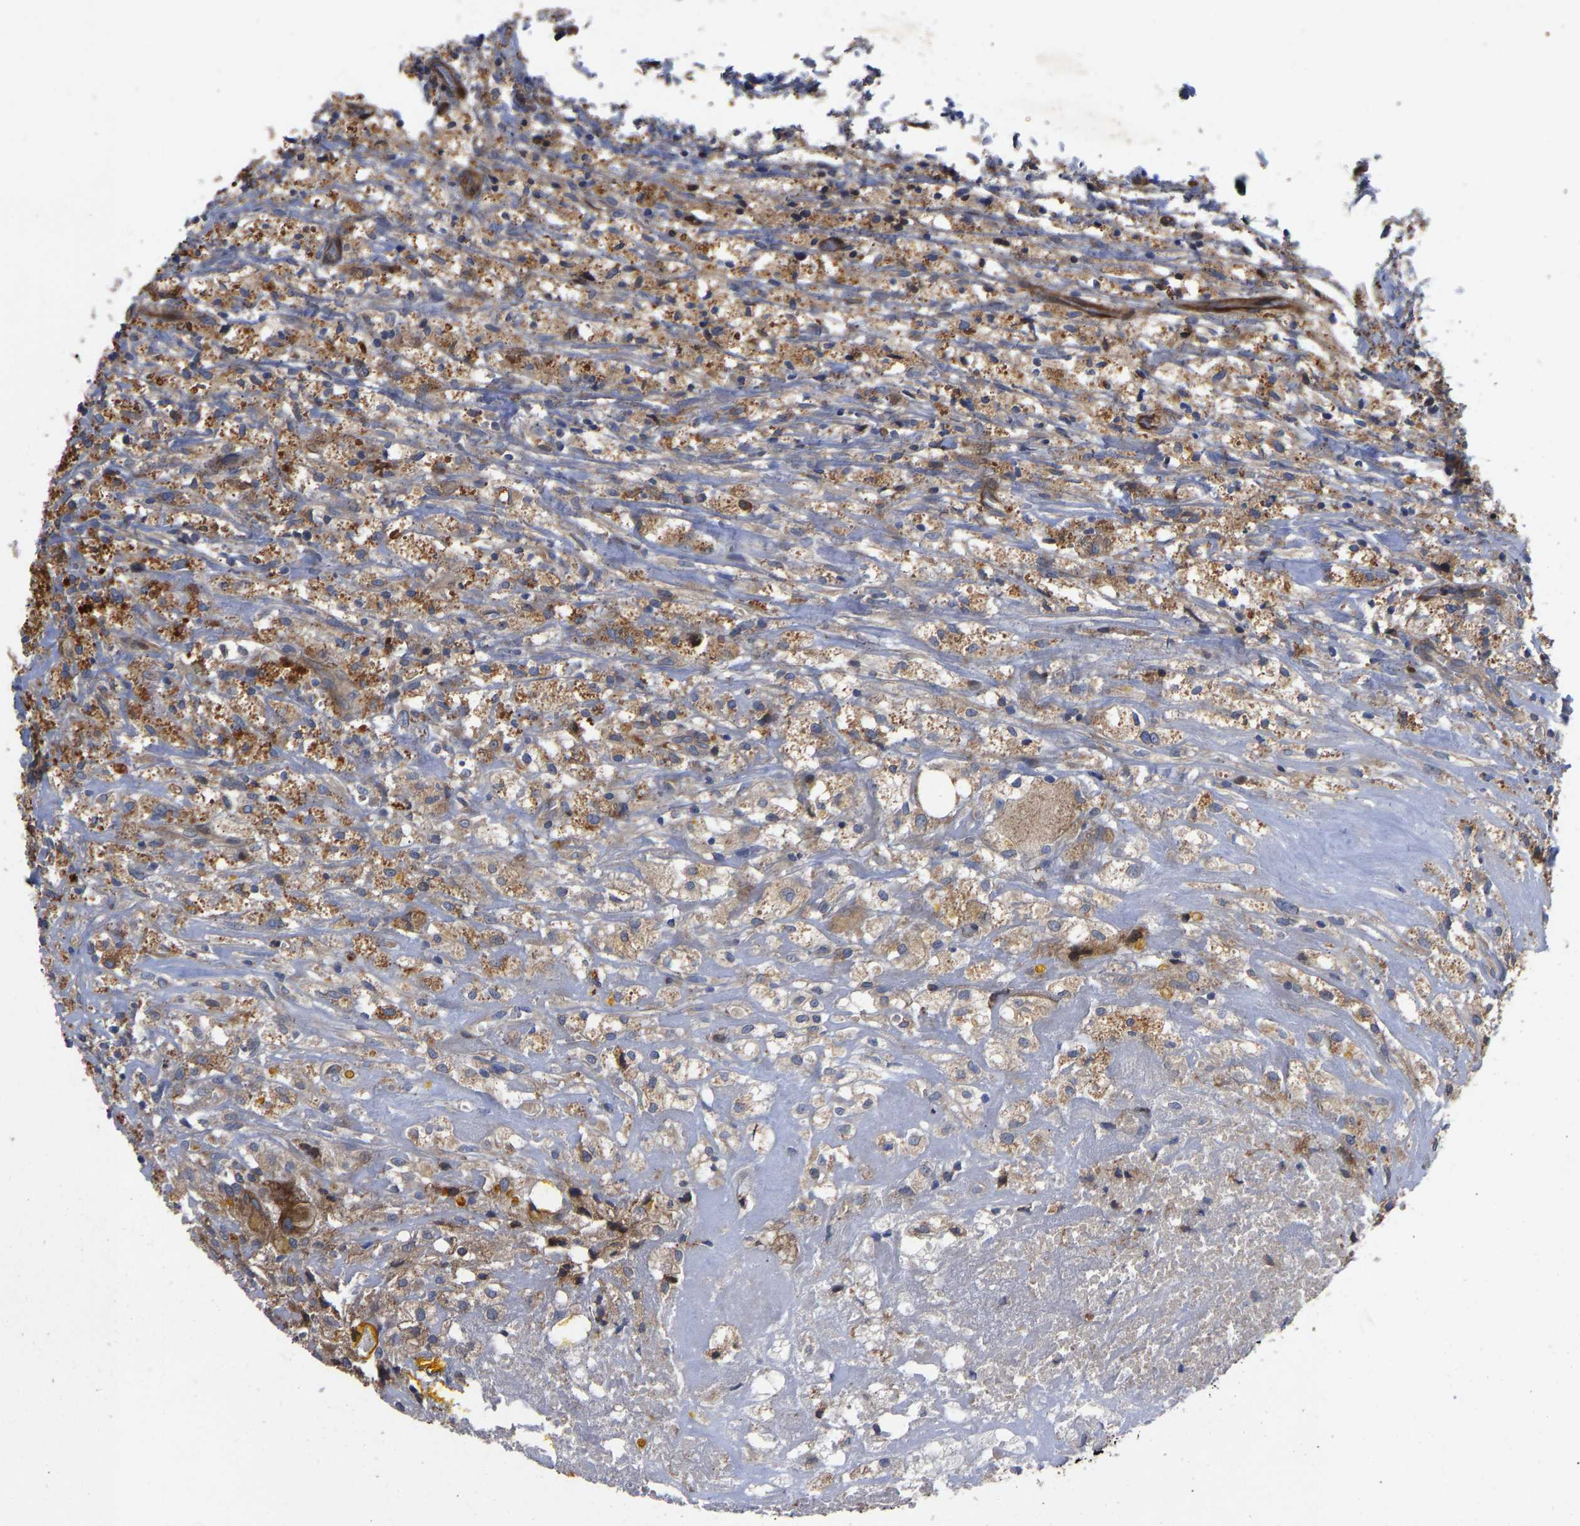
{"staining": {"intensity": "moderate", "quantity": ">75%", "location": "cytoplasmic/membranous"}, "tissue": "testis cancer", "cell_type": "Tumor cells", "image_type": "cancer", "snomed": [{"axis": "morphology", "description": "Carcinoma, Embryonal, NOS"}, {"axis": "topography", "description": "Testis"}], "caption": "This is an image of IHC staining of embryonal carcinoma (testis), which shows moderate staining in the cytoplasmic/membranous of tumor cells.", "gene": "TMEM38B", "patient": {"sex": "male", "age": 2}}